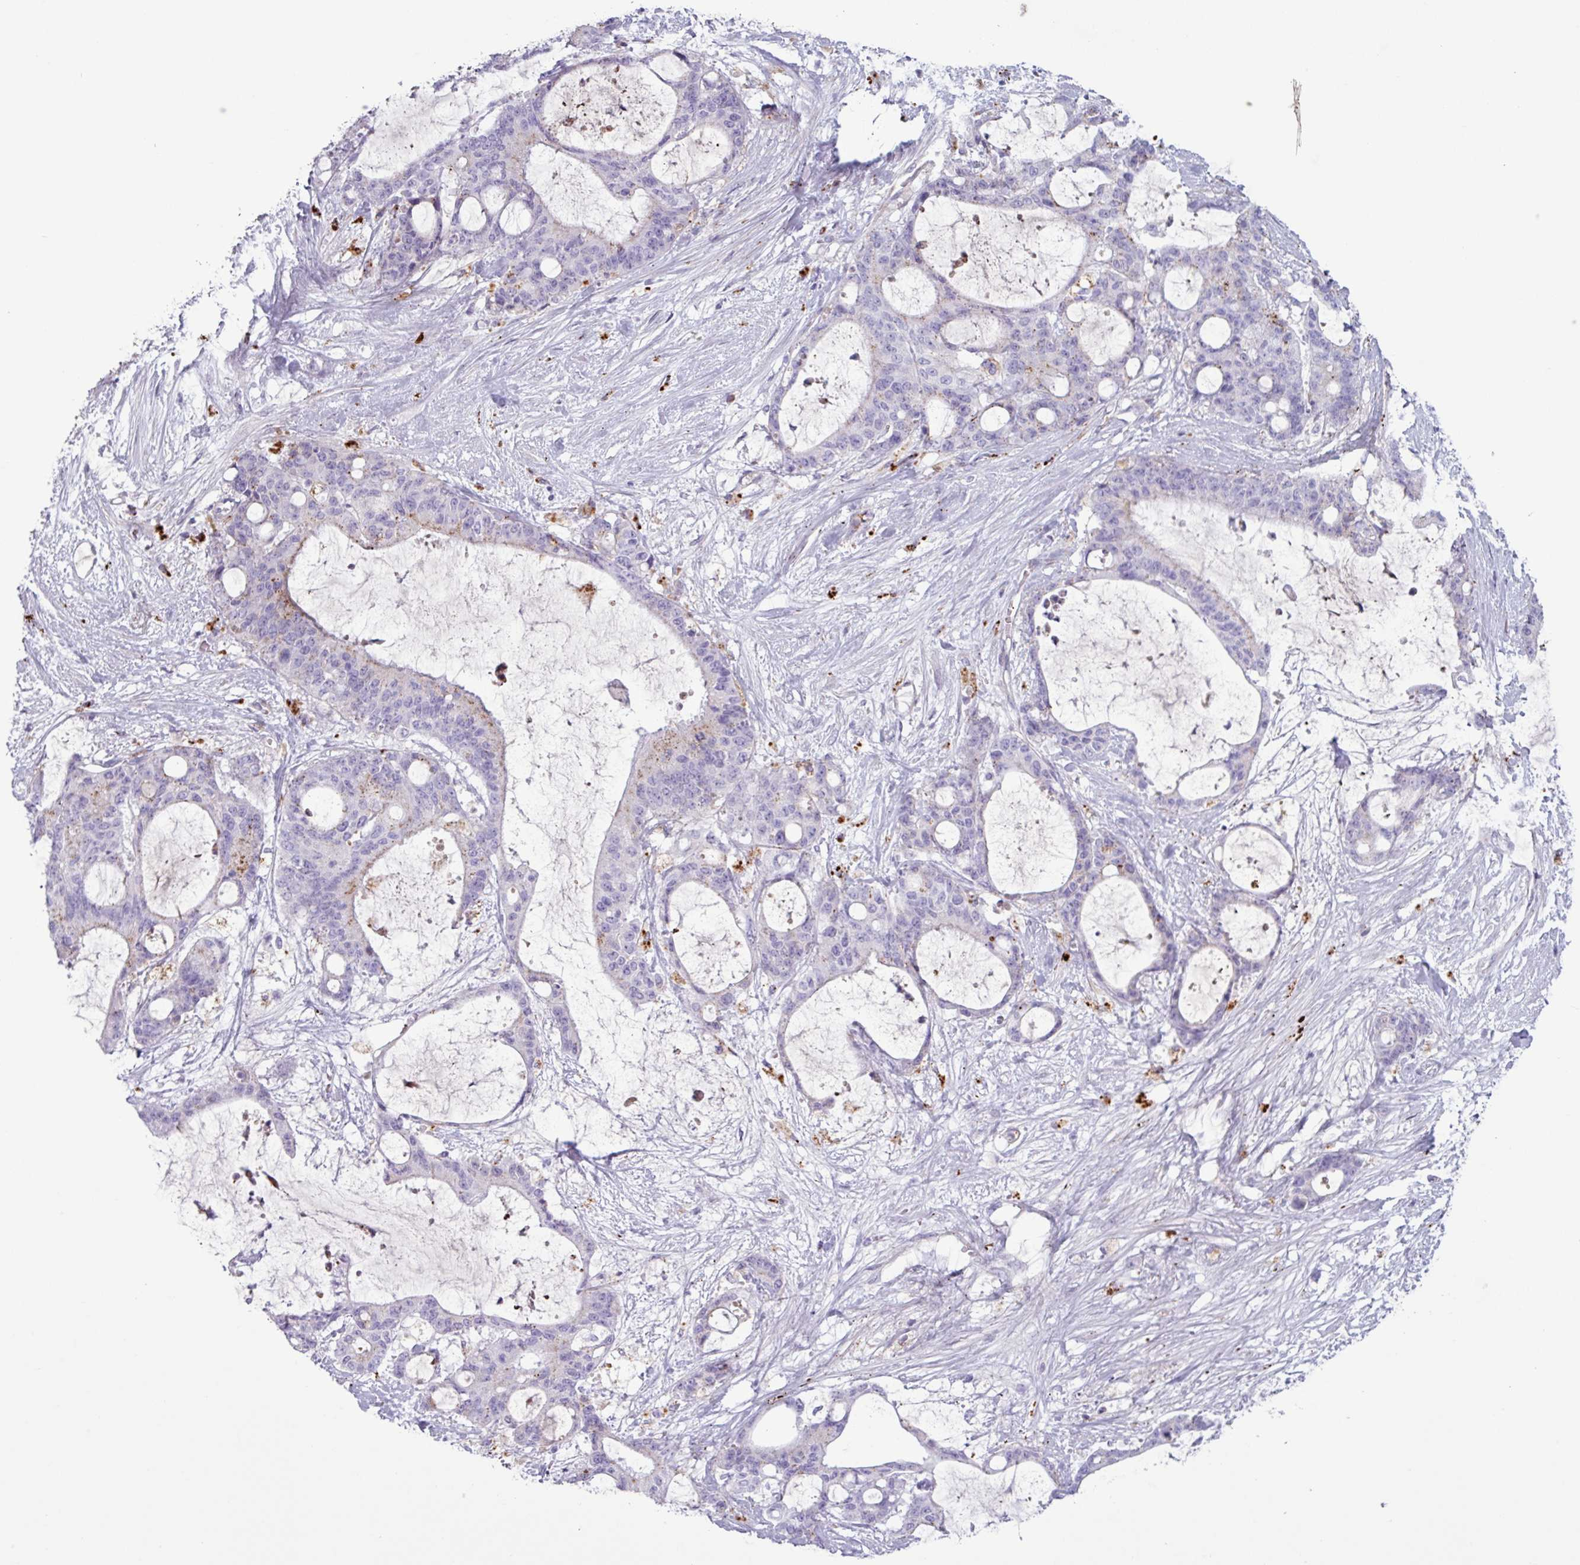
{"staining": {"intensity": "negative", "quantity": "none", "location": "none"}, "tissue": "liver cancer", "cell_type": "Tumor cells", "image_type": "cancer", "snomed": [{"axis": "morphology", "description": "Normal tissue, NOS"}, {"axis": "morphology", "description": "Cholangiocarcinoma"}, {"axis": "topography", "description": "Liver"}, {"axis": "topography", "description": "Peripheral nerve tissue"}], "caption": "An immunohistochemistry histopathology image of liver cancer (cholangiocarcinoma) is shown. There is no staining in tumor cells of liver cancer (cholangiocarcinoma).", "gene": "C4B", "patient": {"sex": "female", "age": 73}}